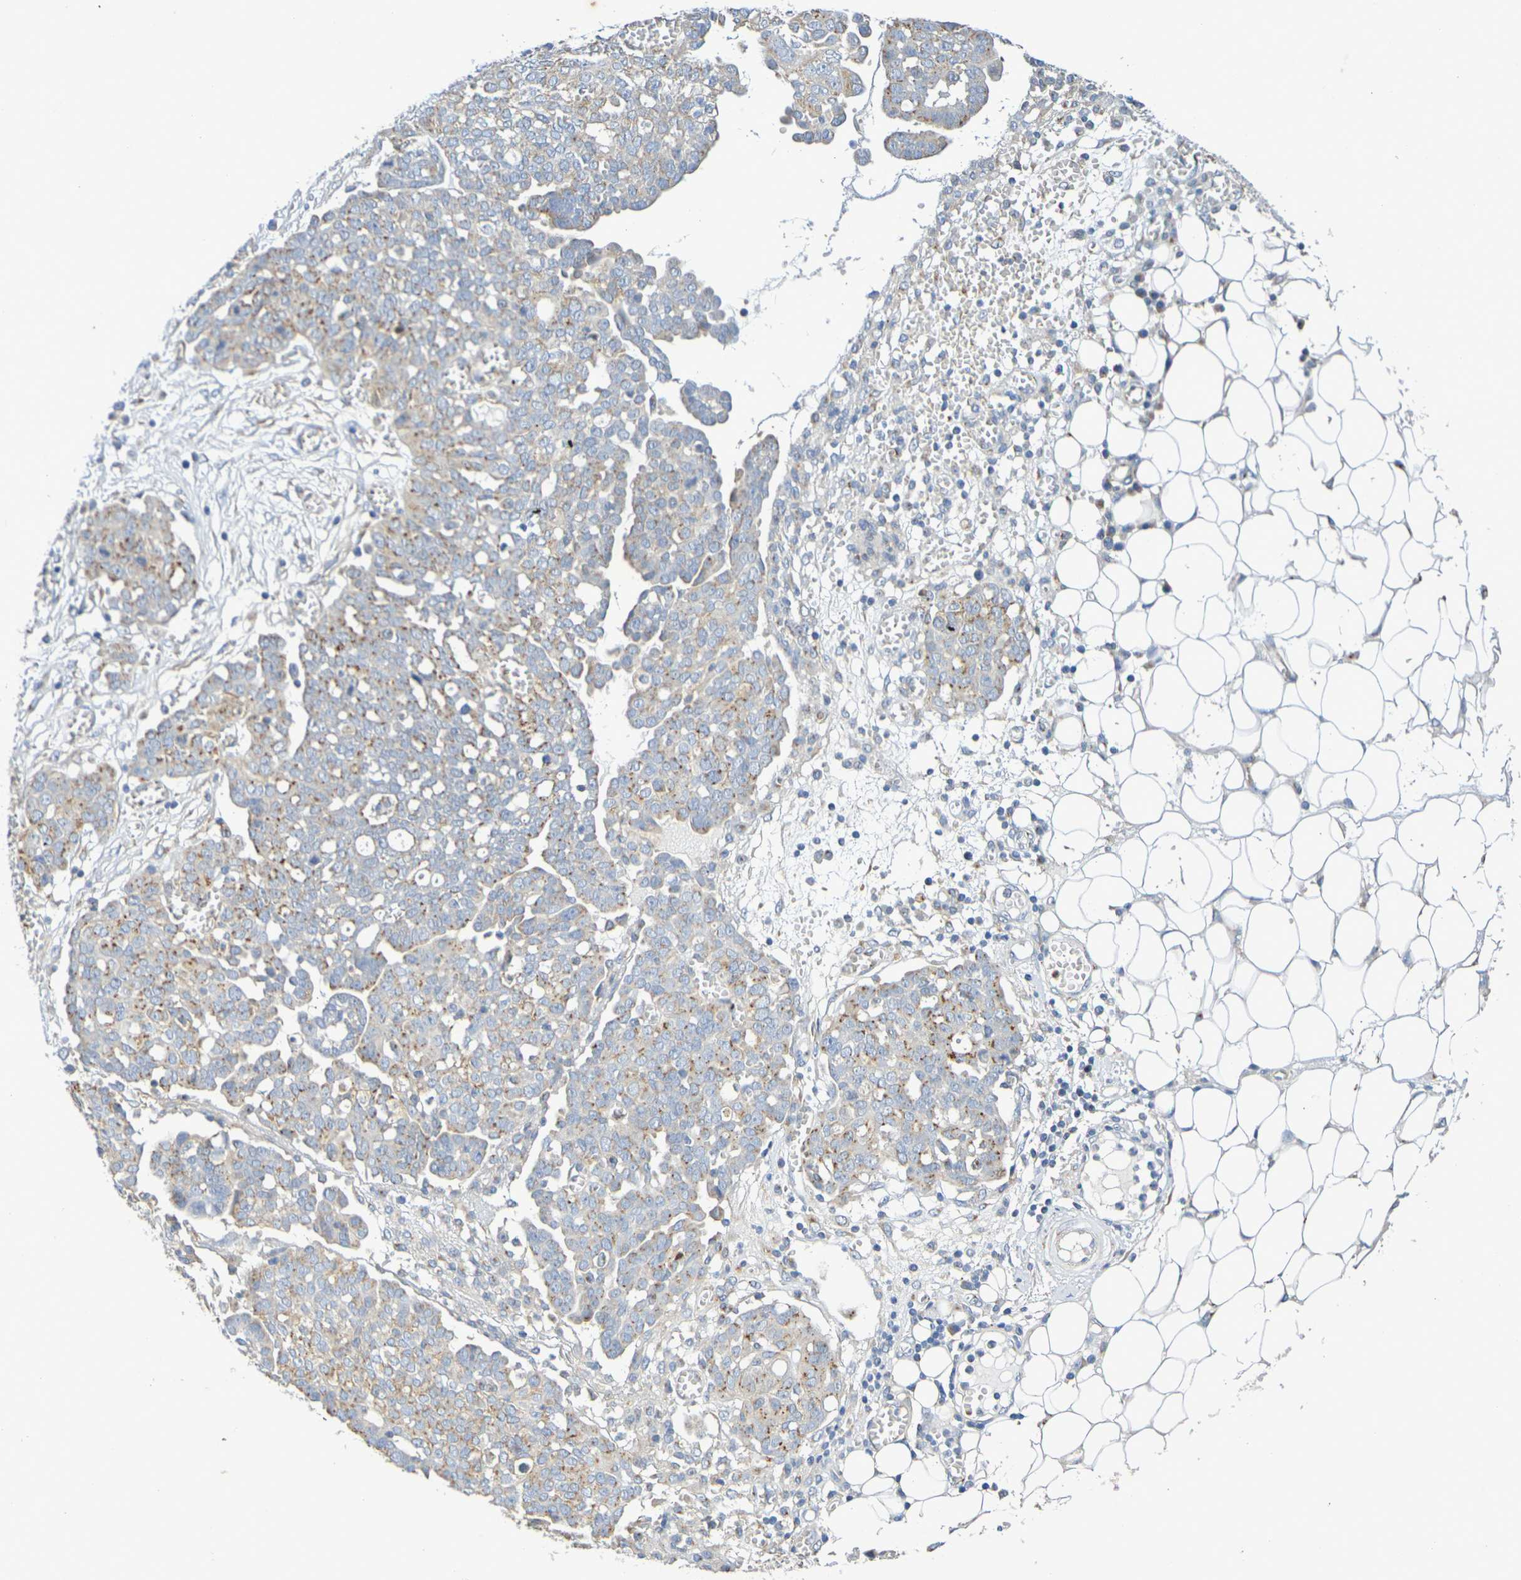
{"staining": {"intensity": "weak", "quantity": ">75%", "location": "cytoplasmic/membranous"}, "tissue": "ovarian cancer", "cell_type": "Tumor cells", "image_type": "cancer", "snomed": [{"axis": "morphology", "description": "Cystadenocarcinoma, serous, NOS"}, {"axis": "topography", "description": "Soft tissue"}, {"axis": "topography", "description": "Ovary"}], "caption": "A brown stain shows weak cytoplasmic/membranous staining of a protein in ovarian serous cystadenocarcinoma tumor cells.", "gene": "DCP2", "patient": {"sex": "female", "age": 57}}